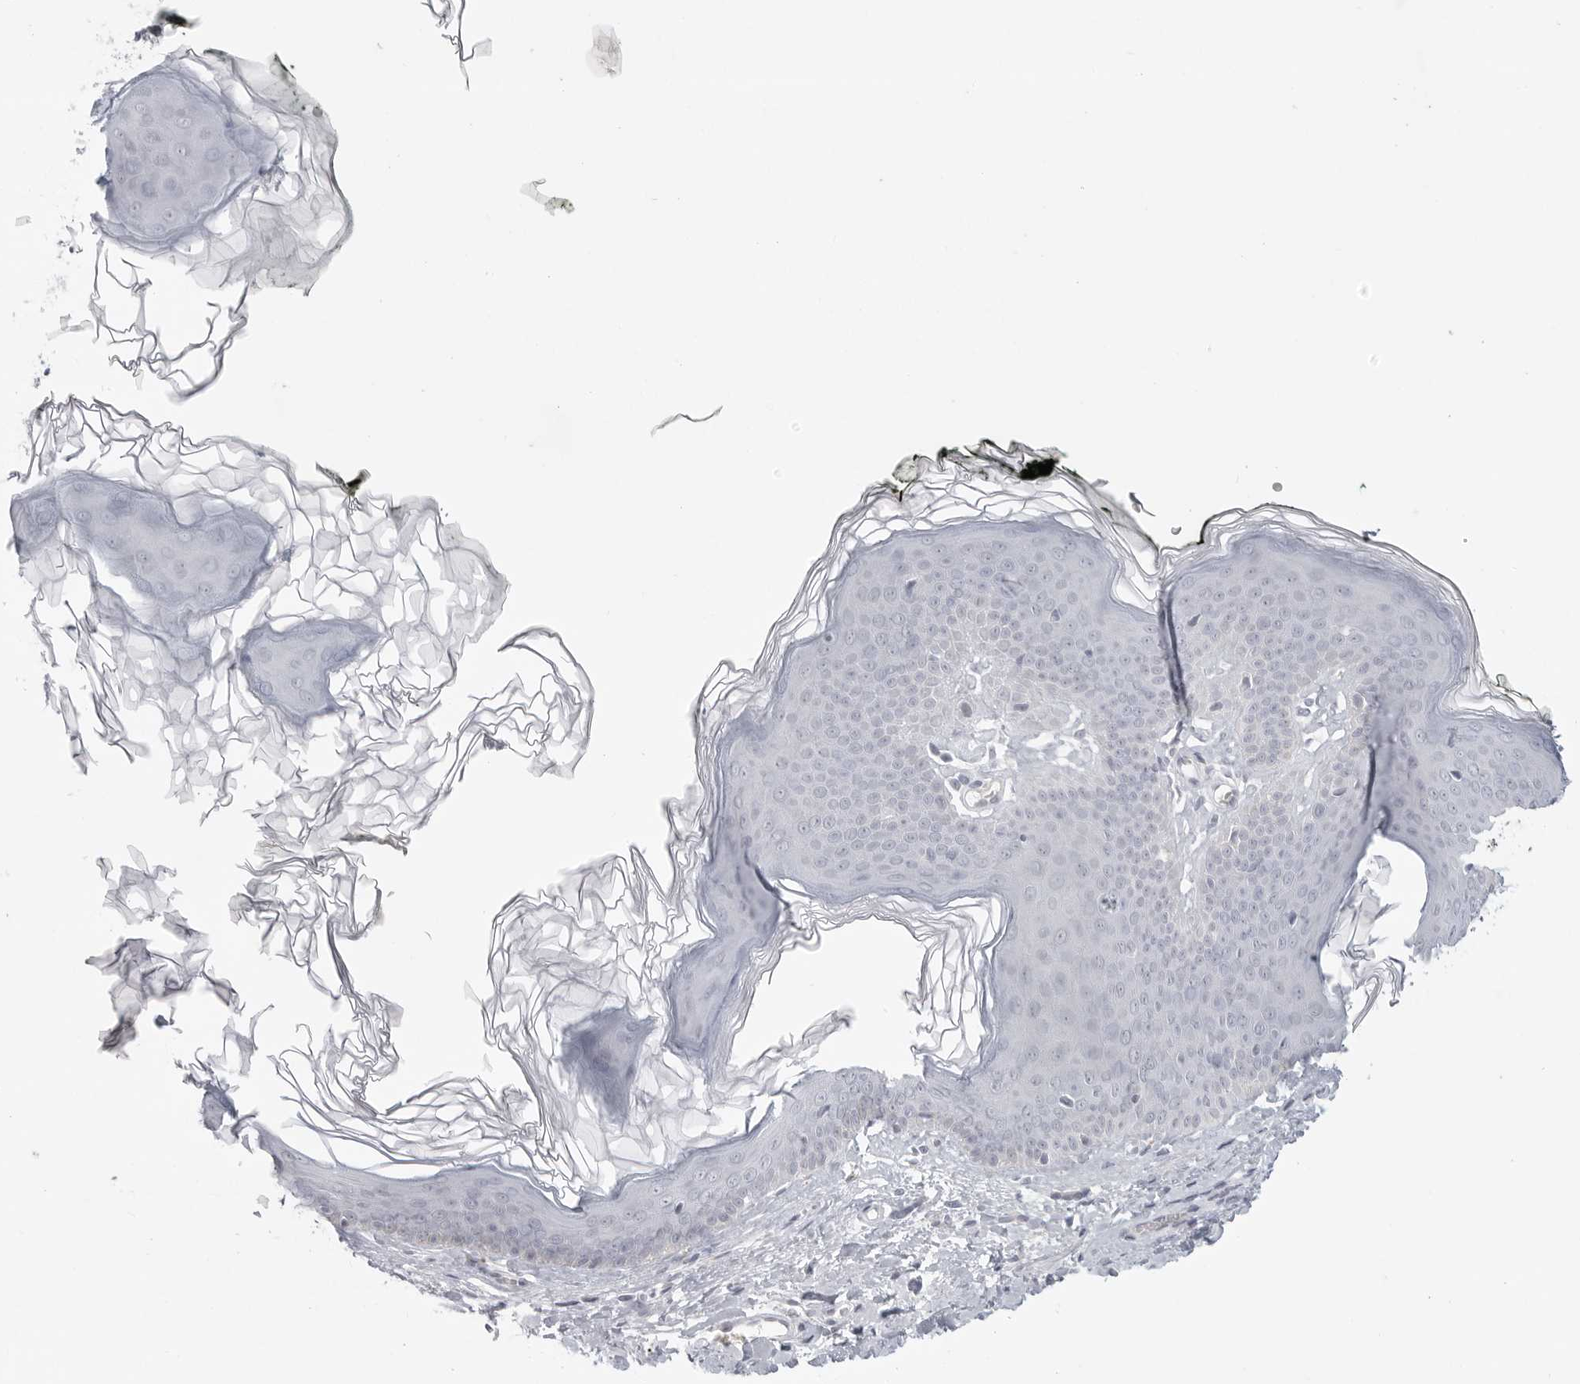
{"staining": {"intensity": "moderate", "quantity": "<25%", "location": "cytoplasmic/membranous"}, "tissue": "skin", "cell_type": "Epidermal cells", "image_type": "normal", "snomed": [{"axis": "morphology", "description": "Normal tissue, NOS"}, {"axis": "morphology", "description": "Inflammation, NOS"}, {"axis": "topography", "description": "Vulva"}], "caption": "Immunohistochemistry (IHC) (DAB (3,3'-diaminobenzidine)) staining of benign skin demonstrates moderate cytoplasmic/membranous protein positivity in approximately <25% of epidermal cells.", "gene": "TCTN3", "patient": {"sex": "female", "age": 84}}